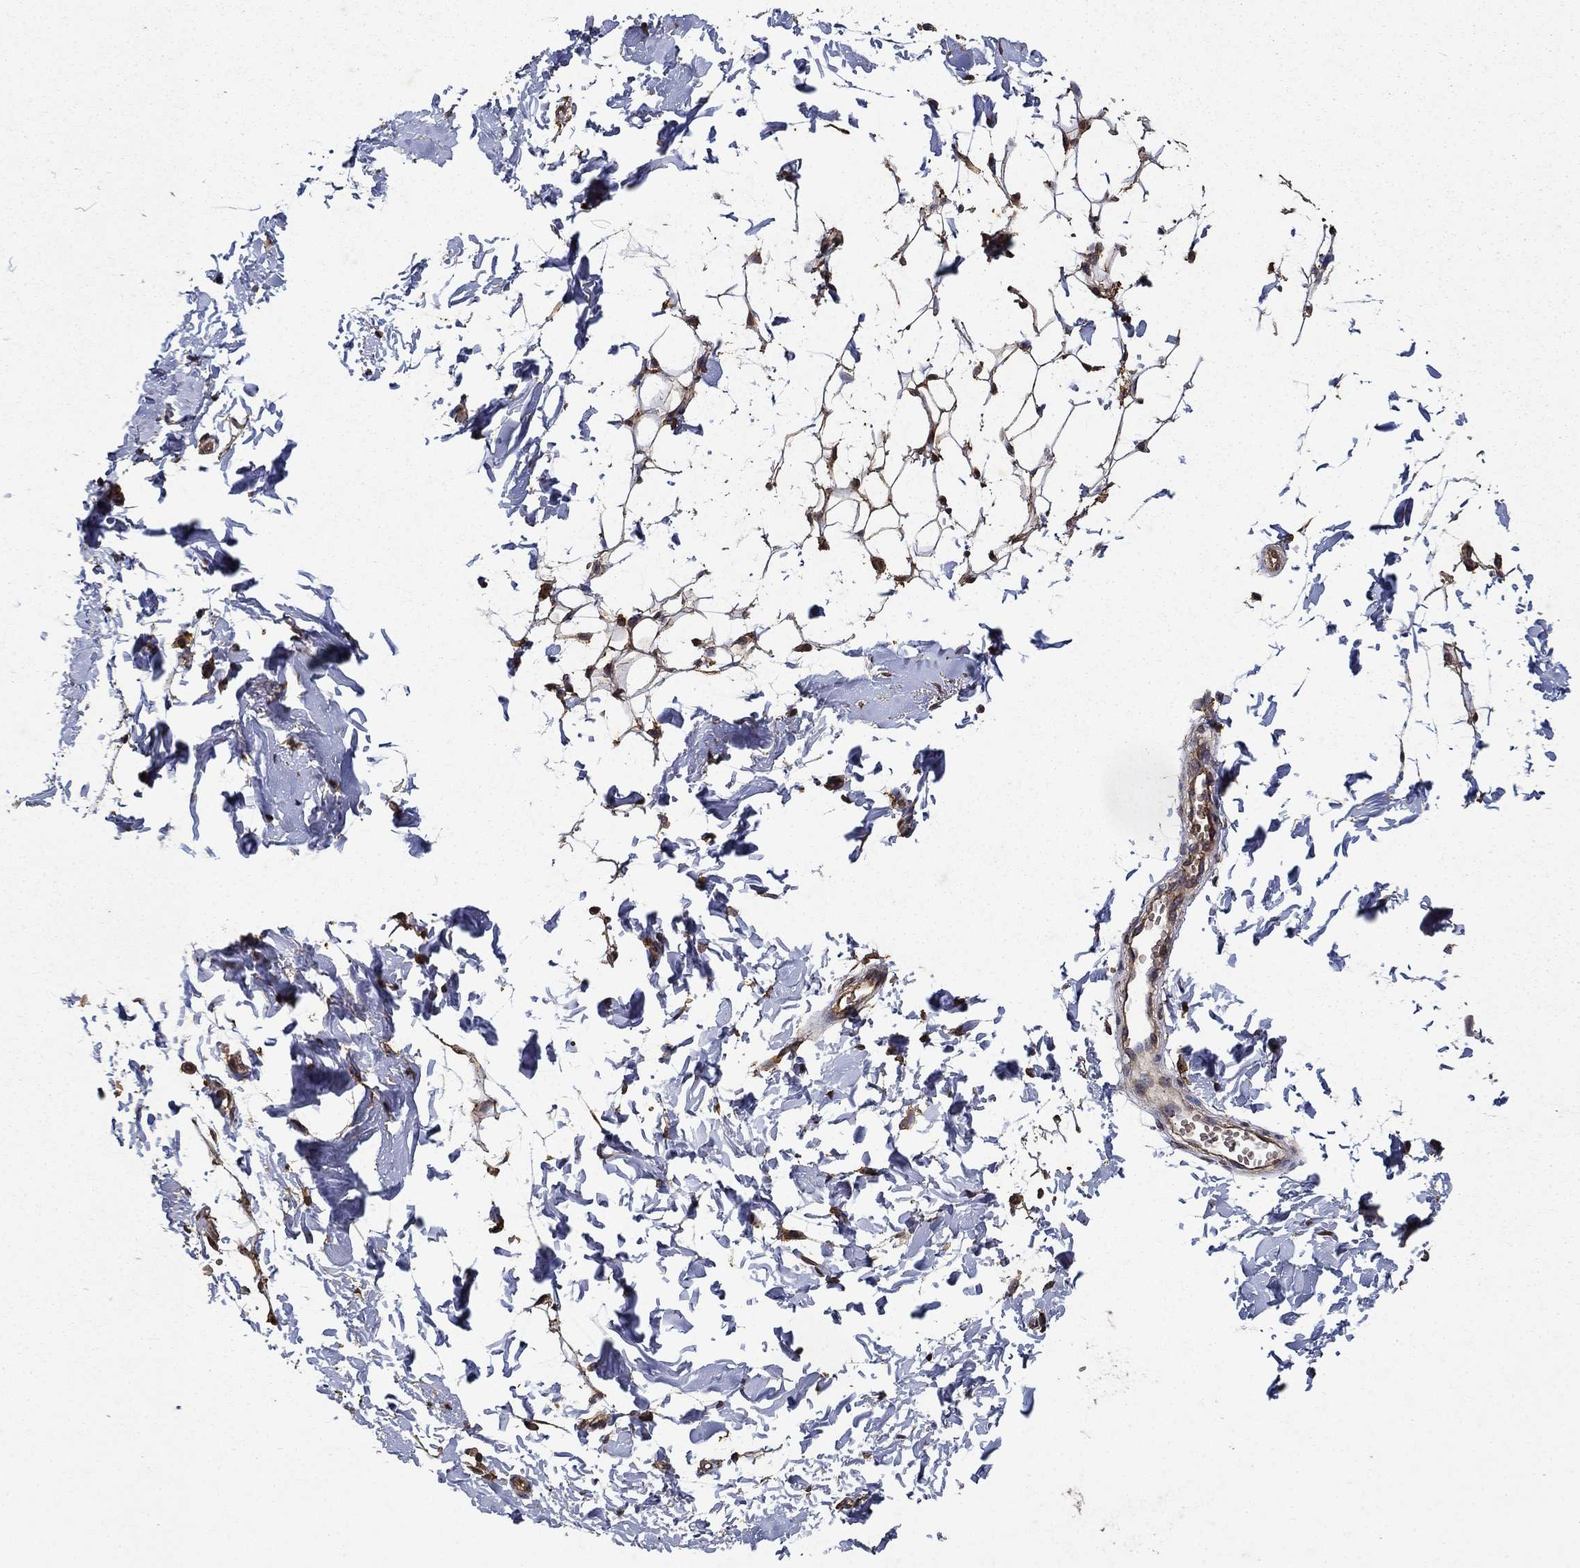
{"staining": {"intensity": "moderate", "quantity": "25%-75%", "location": "cytoplasmic/membranous"}, "tissue": "breast", "cell_type": "Adipocytes", "image_type": "normal", "snomed": [{"axis": "morphology", "description": "Normal tissue, NOS"}, {"axis": "topography", "description": "Breast"}], "caption": "Unremarkable breast demonstrates moderate cytoplasmic/membranous expression in approximately 25%-75% of adipocytes, visualized by immunohistochemistry. (Stains: DAB in brown, nuclei in blue, Microscopy: brightfield microscopy at high magnification).", "gene": "IFRD1", "patient": {"sex": "female", "age": 37}}